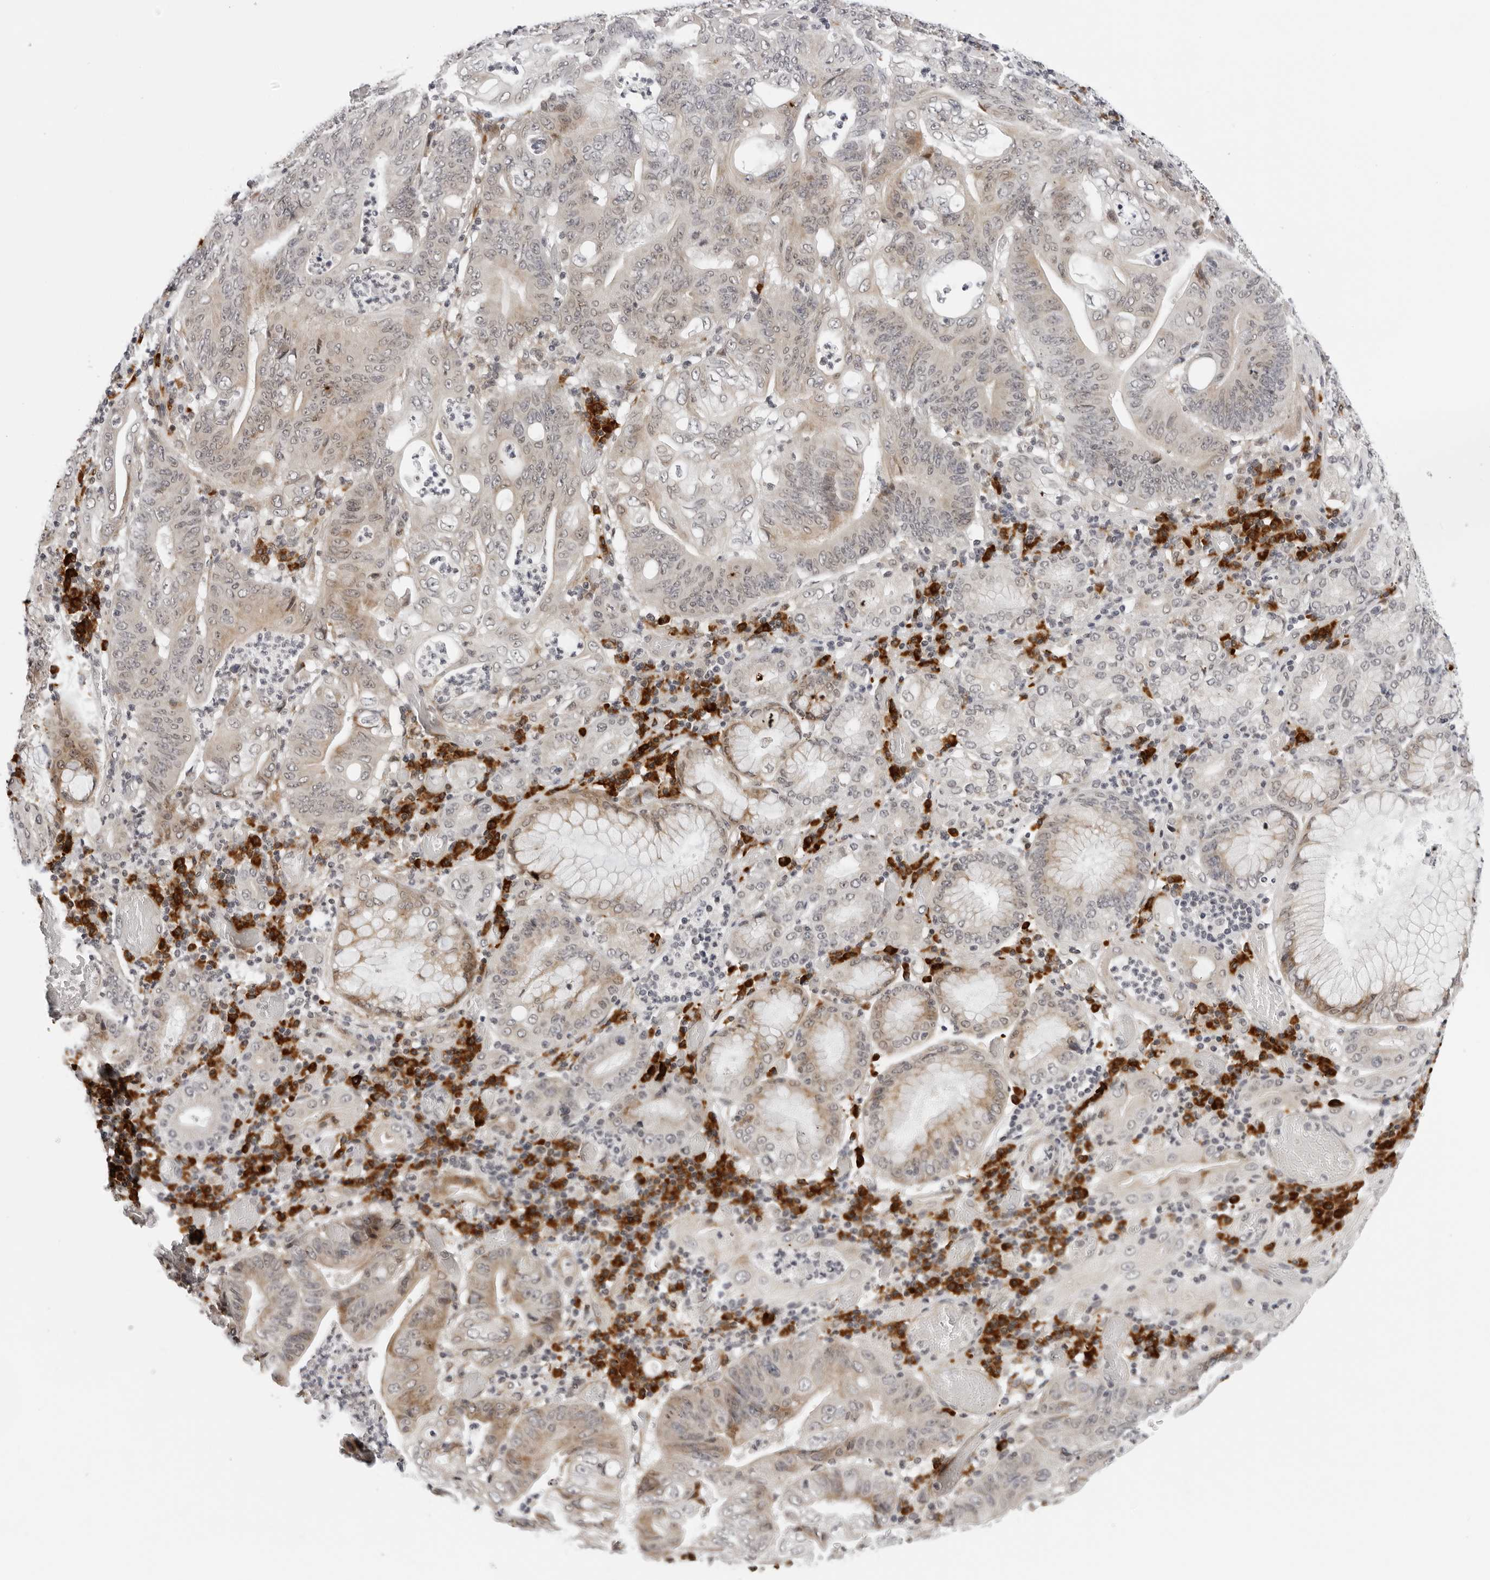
{"staining": {"intensity": "weak", "quantity": "25%-75%", "location": "cytoplasmic/membranous"}, "tissue": "stomach cancer", "cell_type": "Tumor cells", "image_type": "cancer", "snomed": [{"axis": "morphology", "description": "Adenocarcinoma, NOS"}, {"axis": "topography", "description": "Stomach"}], "caption": "Immunohistochemistry image of neoplastic tissue: human adenocarcinoma (stomach) stained using immunohistochemistry exhibits low levels of weak protein expression localized specifically in the cytoplasmic/membranous of tumor cells, appearing as a cytoplasmic/membranous brown color.", "gene": "IL17RA", "patient": {"sex": "female", "age": 73}}